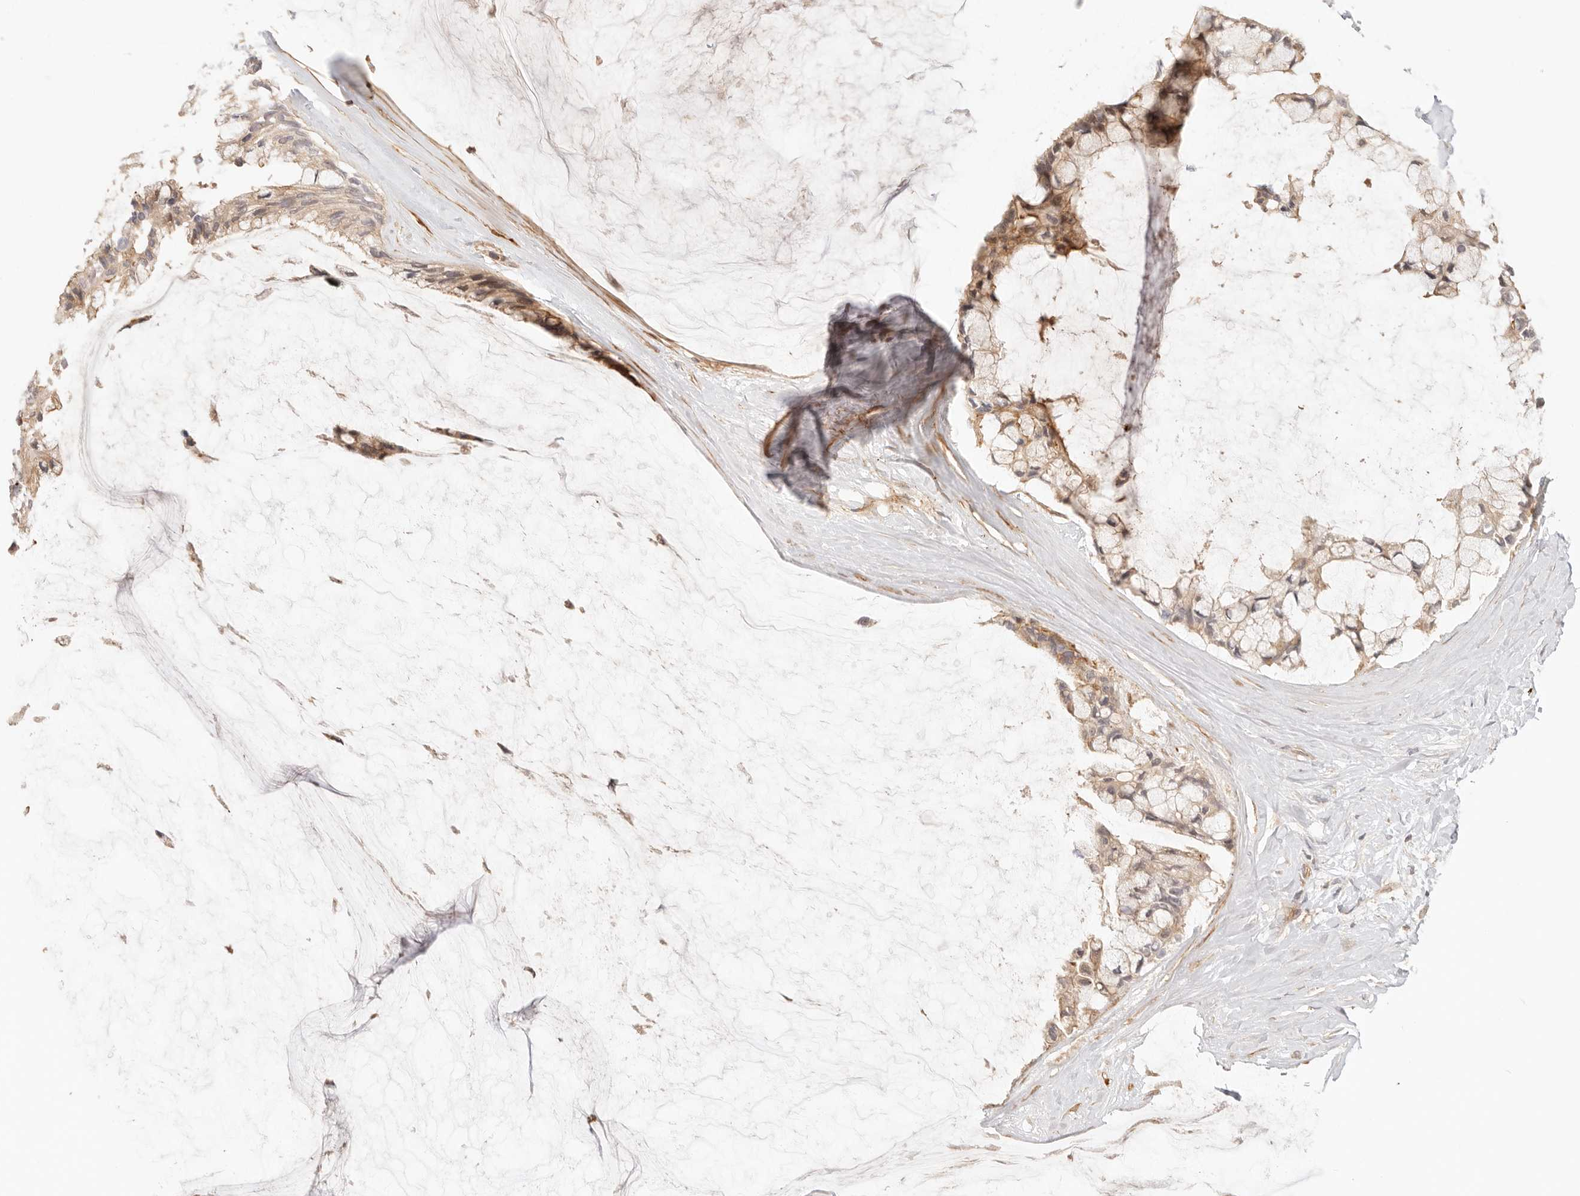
{"staining": {"intensity": "moderate", "quantity": ">75%", "location": "cytoplasmic/membranous"}, "tissue": "ovarian cancer", "cell_type": "Tumor cells", "image_type": "cancer", "snomed": [{"axis": "morphology", "description": "Cystadenocarcinoma, mucinous, NOS"}, {"axis": "topography", "description": "Ovary"}], "caption": "Protein expression analysis of human ovarian cancer (mucinous cystadenocarcinoma) reveals moderate cytoplasmic/membranous expression in about >75% of tumor cells.", "gene": "IL1R2", "patient": {"sex": "female", "age": 39}}